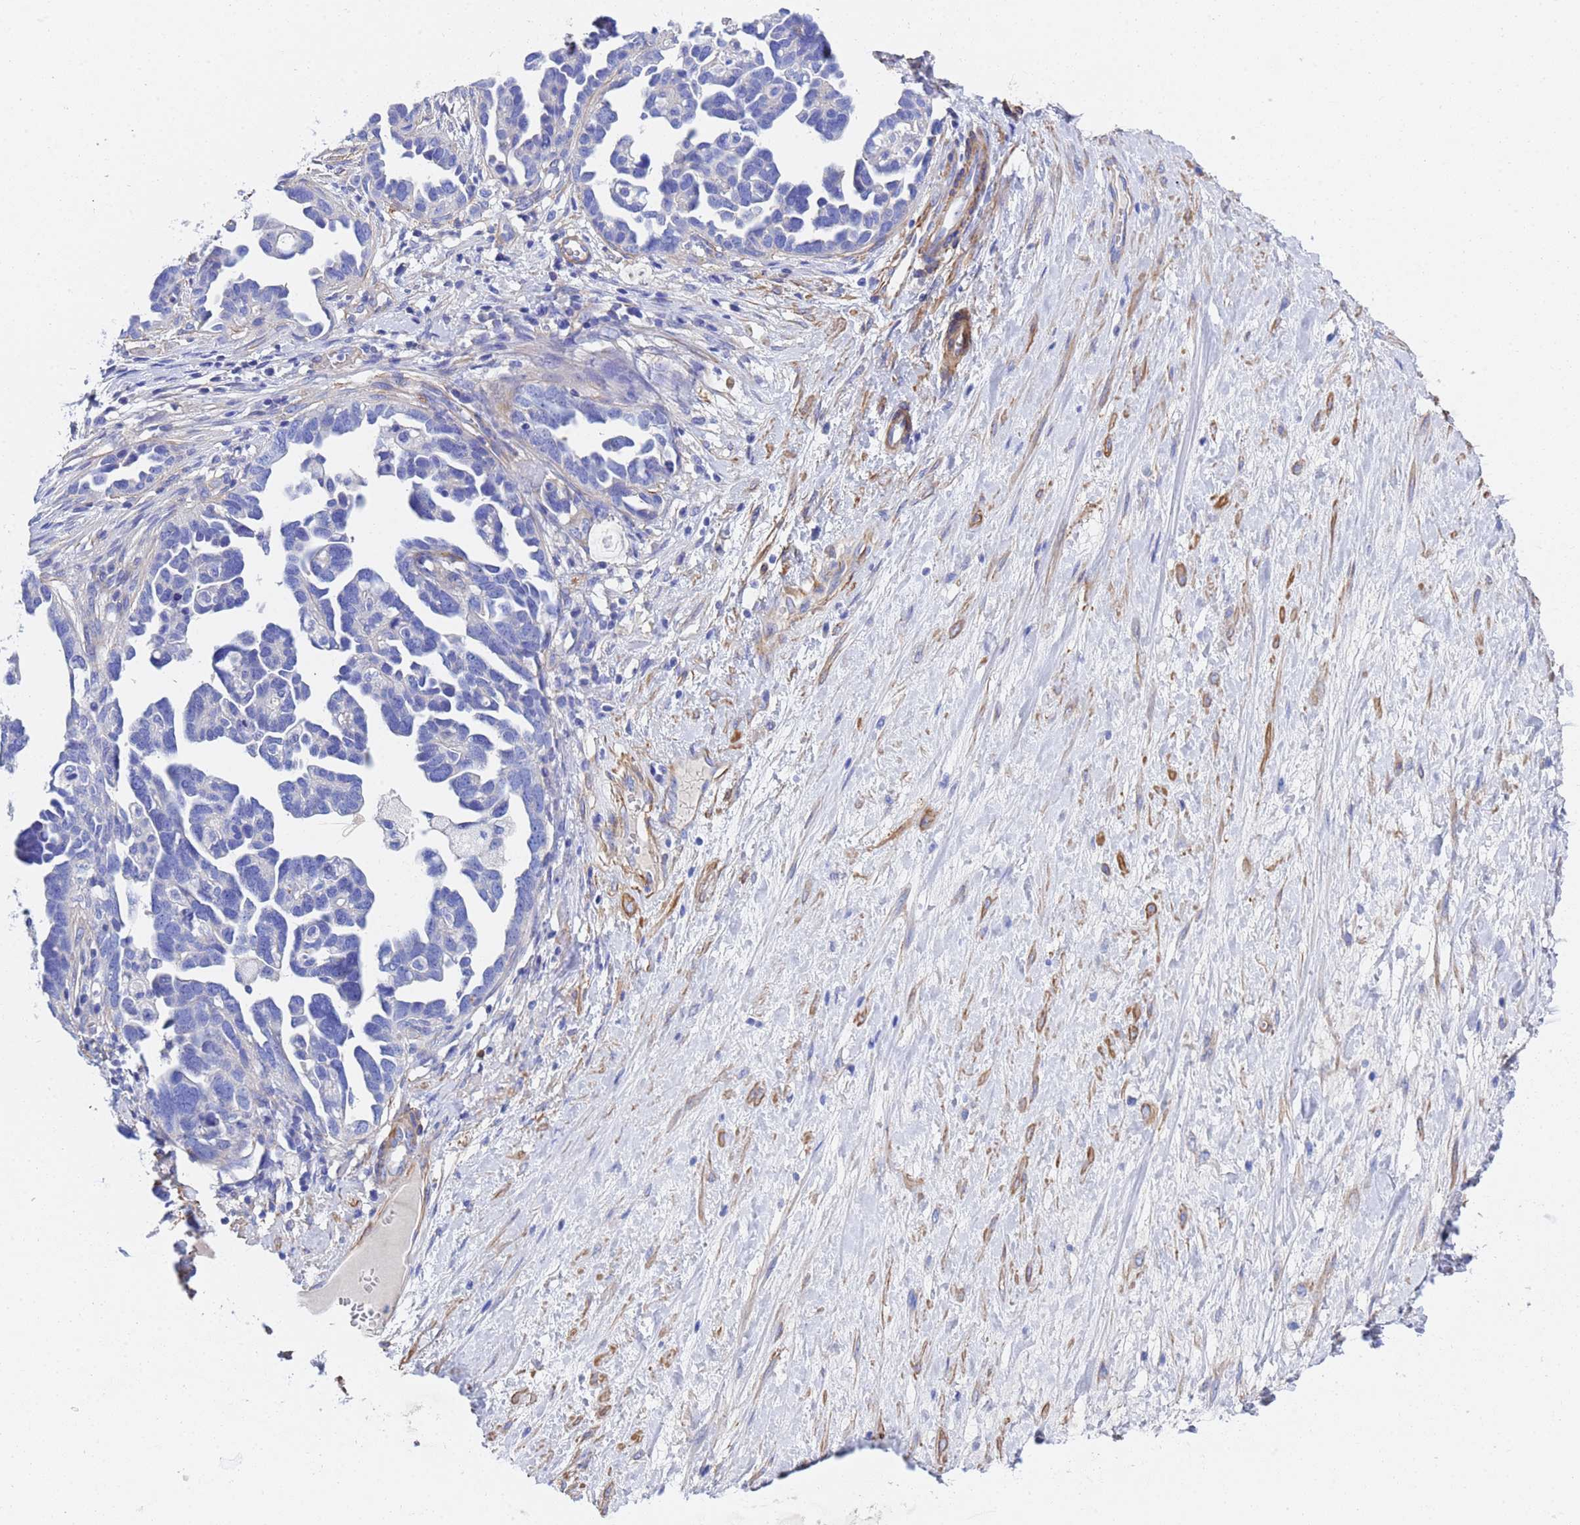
{"staining": {"intensity": "negative", "quantity": "none", "location": "none"}, "tissue": "ovarian cancer", "cell_type": "Tumor cells", "image_type": "cancer", "snomed": [{"axis": "morphology", "description": "Cystadenocarcinoma, serous, NOS"}, {"axis": "topography", "description": "Ovary"}], "caption": "Immunohistochemistry (IHC) of human ovarian serous cystadenocarcinoma shows no positivity in tumor cells.", "gene": "CST4", "patient": {"sex": "female", "age": 54}}